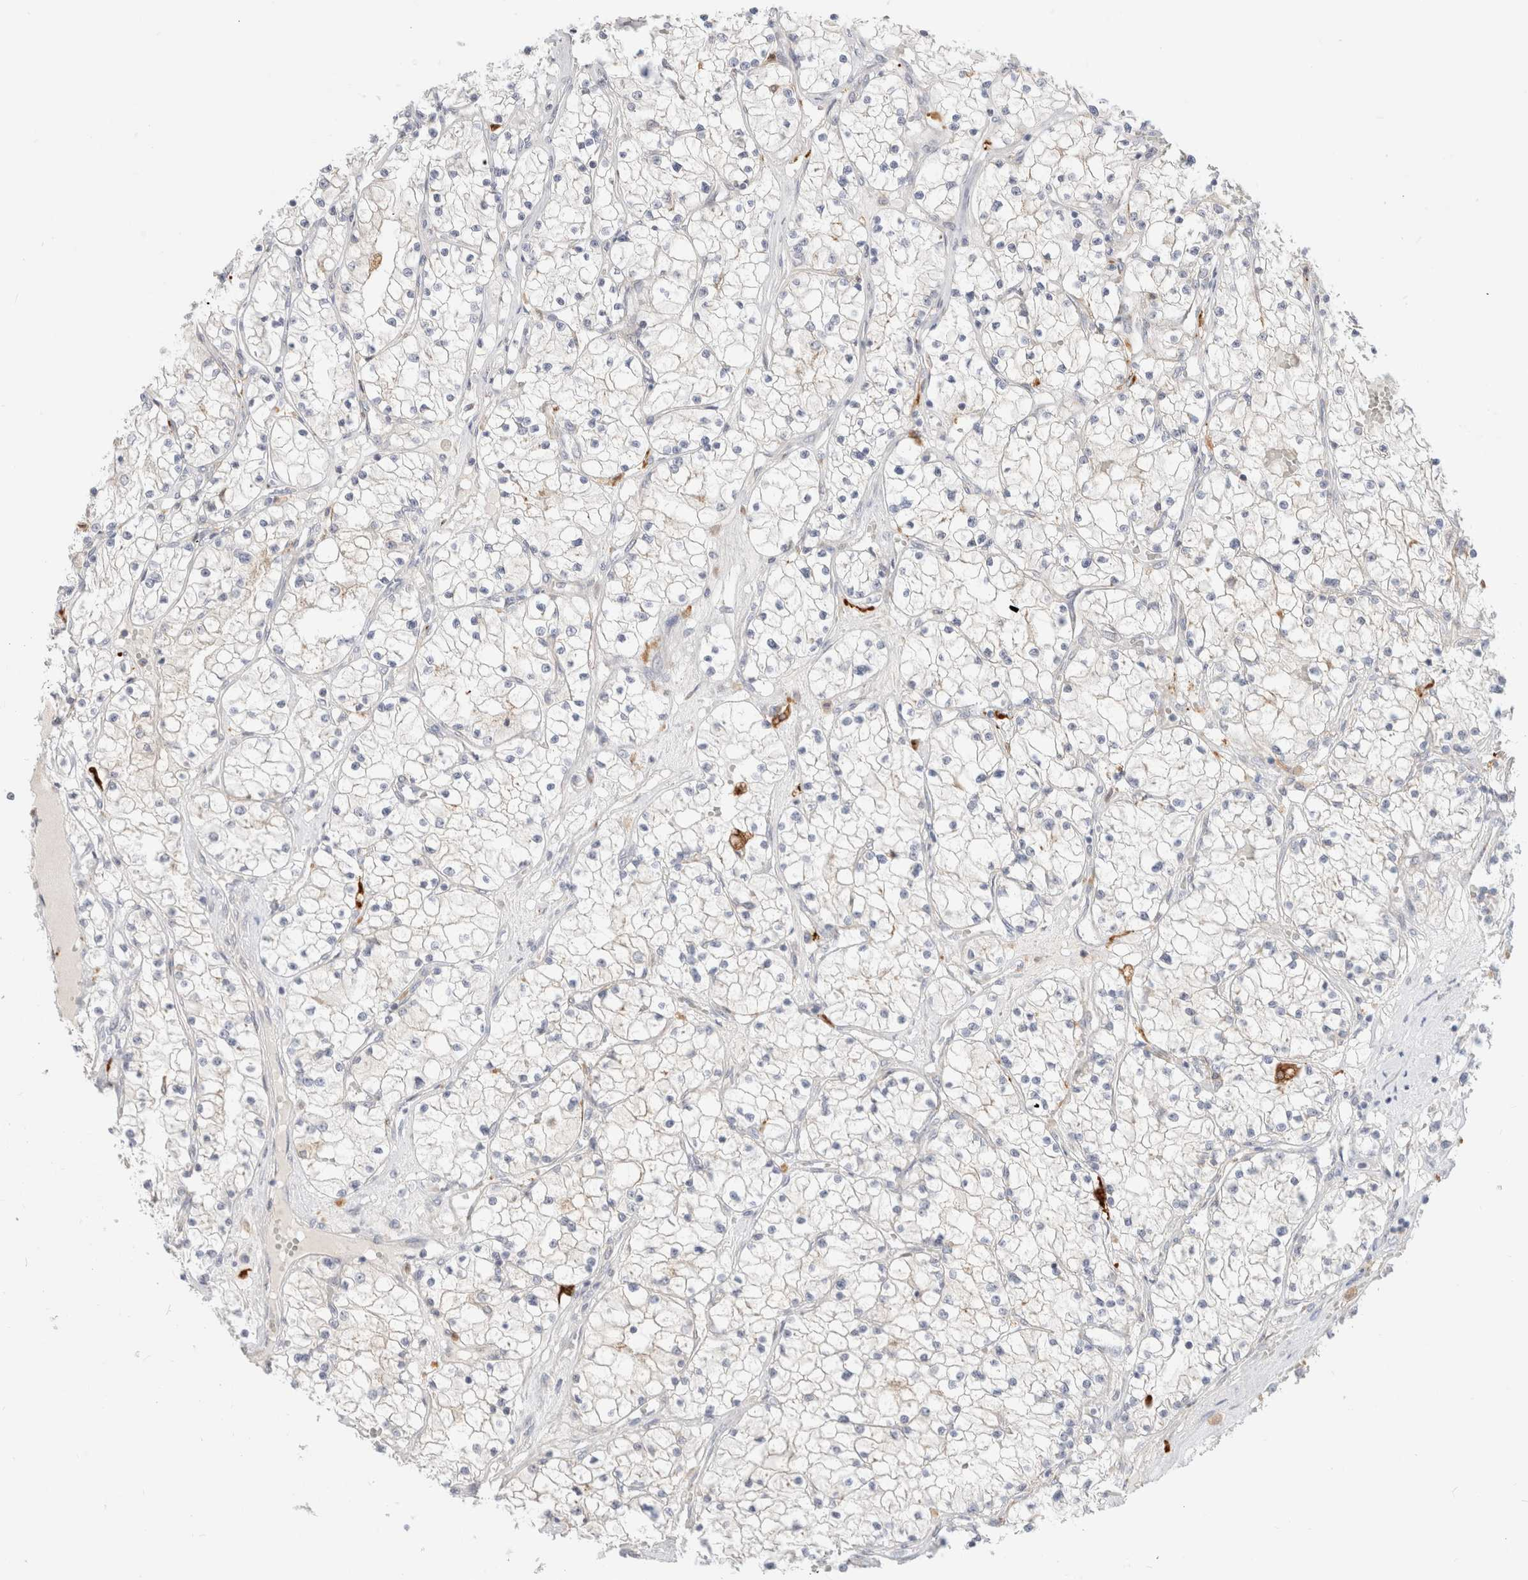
{"staining": {"intensity": "negative", "quantity": "none", "location": "none"}, "tissue": "renal cancer", "cell_type": "Tumor cells", "image_type": "cancer", "snomed": [{"axis": "morphology", "description": "Normal tissue, NOS"}, {"axis": "morphology", "description": "Adenocarcinoma, NOS"}, {"axis": "topography", "description": "Kidney"}], "caption": "High magnification brightfield microscopy of adenocarcinoma (renal) stained with DAB (3,3'-diaminobenzidine) (brown) and counterstained with hematoxylin (blue): tumor cells show no significant staining.", "gene": "EFCAB13", "patient": {"sex": "male", "age": 68}}